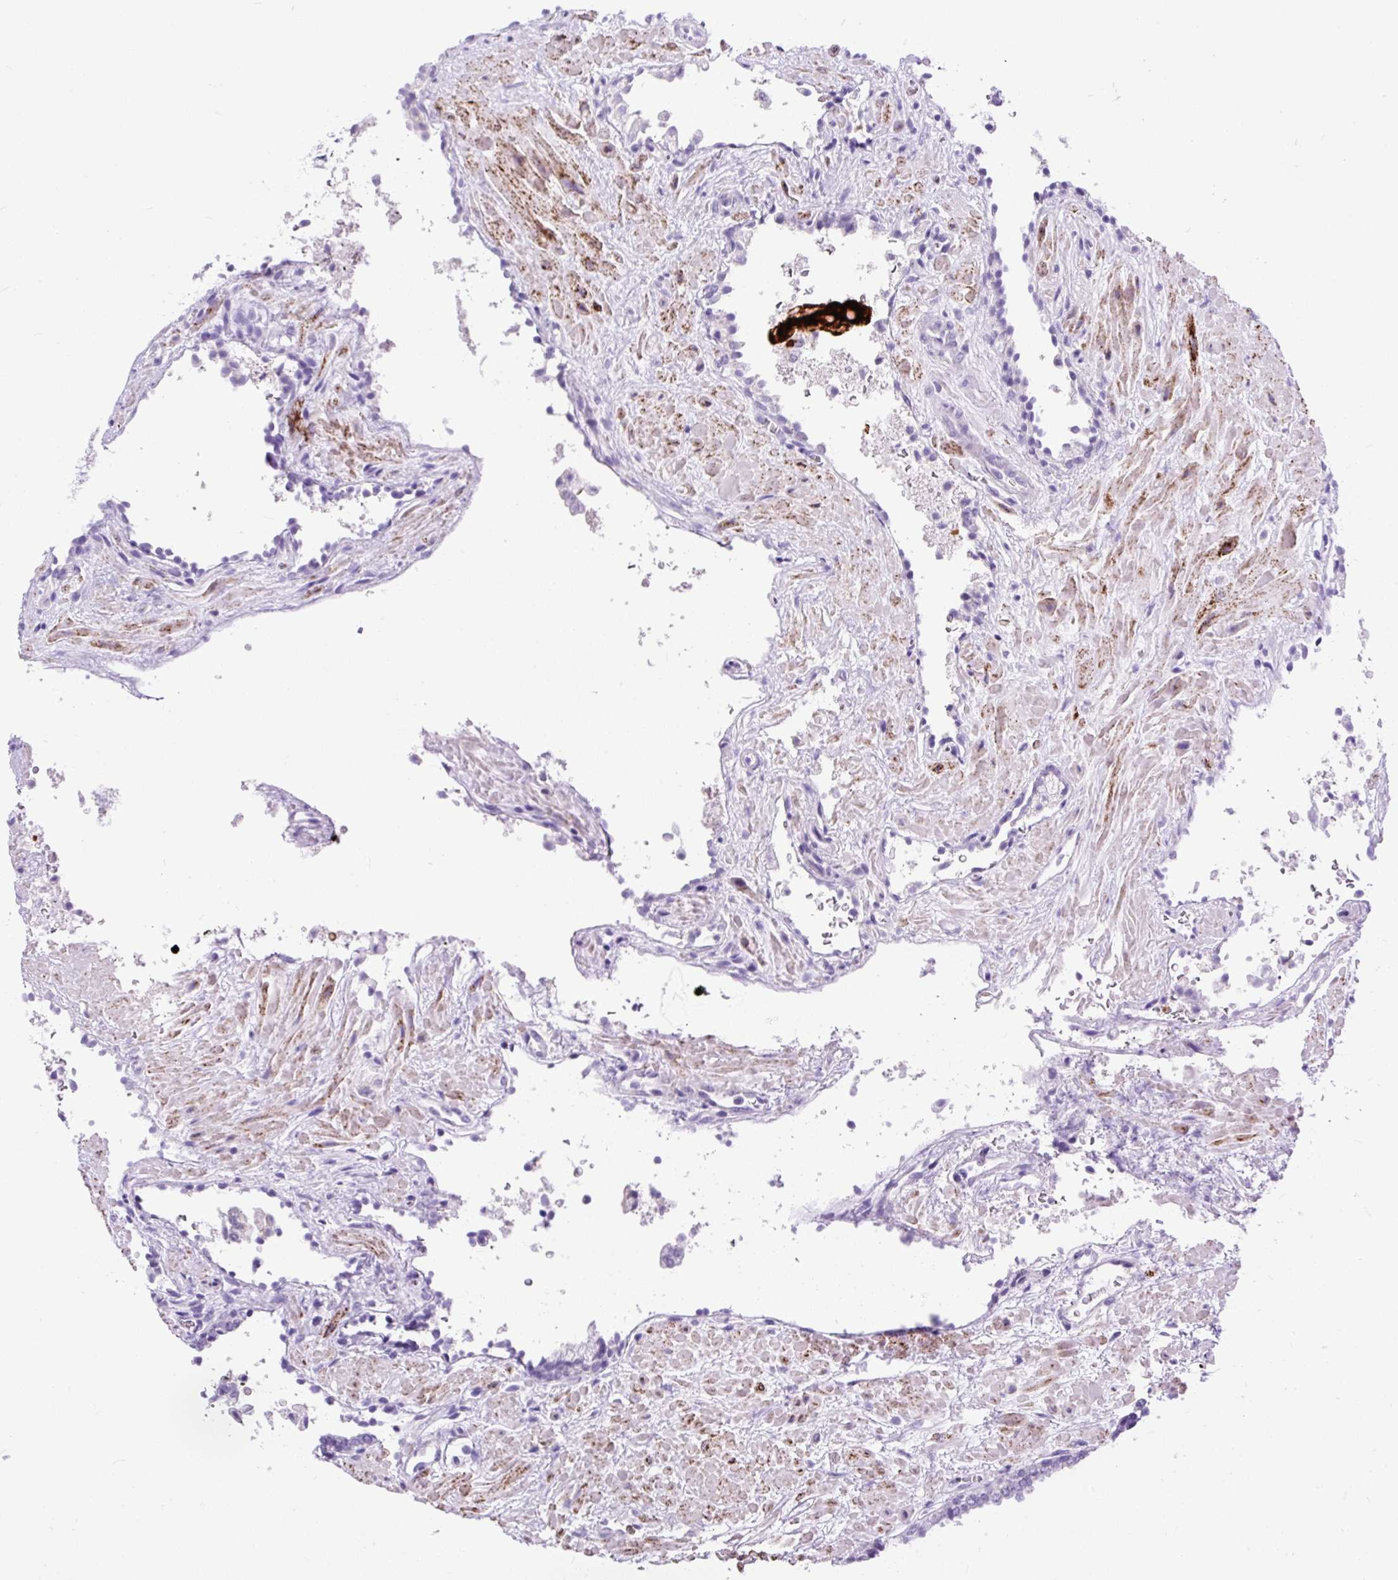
{"staining": {"intensity": "negative", "quantity": "none", "location": "none"}, "tissue": "prostate cancer", "cell_type": "Tumor cells", "image_type": "cancer", "snomed": [{"axis": "morphology", "description": "Adenocarcinoma, High grade"}, {"axis": "topography", "description": "Prostate"}], "caption": "An immunohistochemistry histopathology image of high-grade adenocarcinoma (prostate) is shown. There is no staining in tumor cells of high-grade adenocarcinoma (prostate). (DAB IHC visualized using brightfield microscopy, high magnification).", "gene": "ZNF256", "patient": {"sex": "male", "age": 68}}